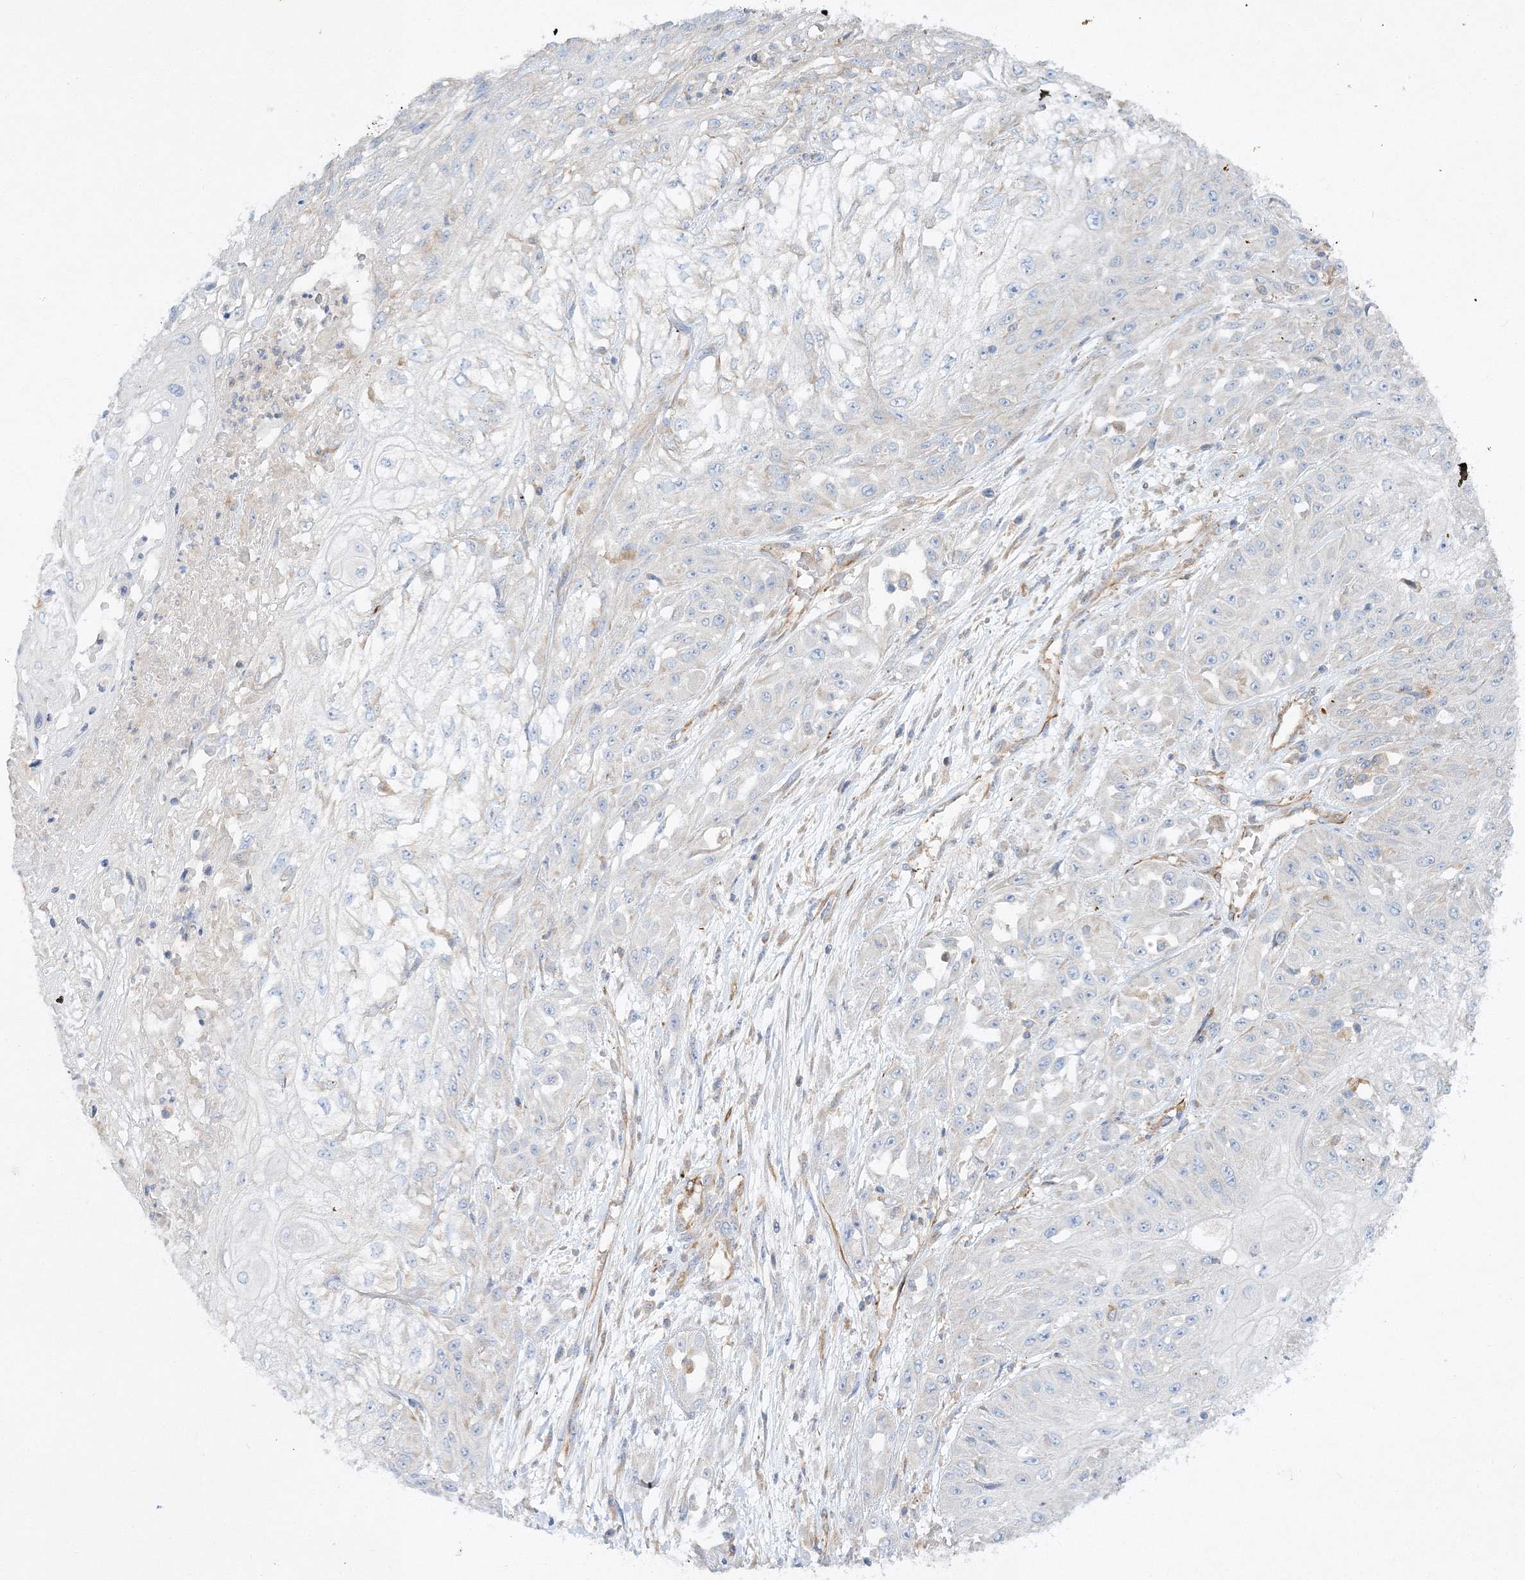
{"staining": {"intensity": "negative", "quantity": "none", "location": "none"}, "tissue": "skin cancer", "cell_type": "Tumor cells", "image_type": "cancer", "snomed": [{"axis": "morphology", "description": "Squamous cell carcinoma, NOS"}, {"axis": "morphology", "description": "Squamous cell carcinoma, metastatic, NOS"}, {"axis": "topography", "description": "Skin"}, {"axis": "topography", "description": "Lymph node"}], "caption": "IHC photomicrograph of metastatic squamous cell carcinoma (skin) stained for a protein (brown), which shows no expression in tumor cells.", "gene": "WDR37", "patient": {"sex": "male", "age": 75}}